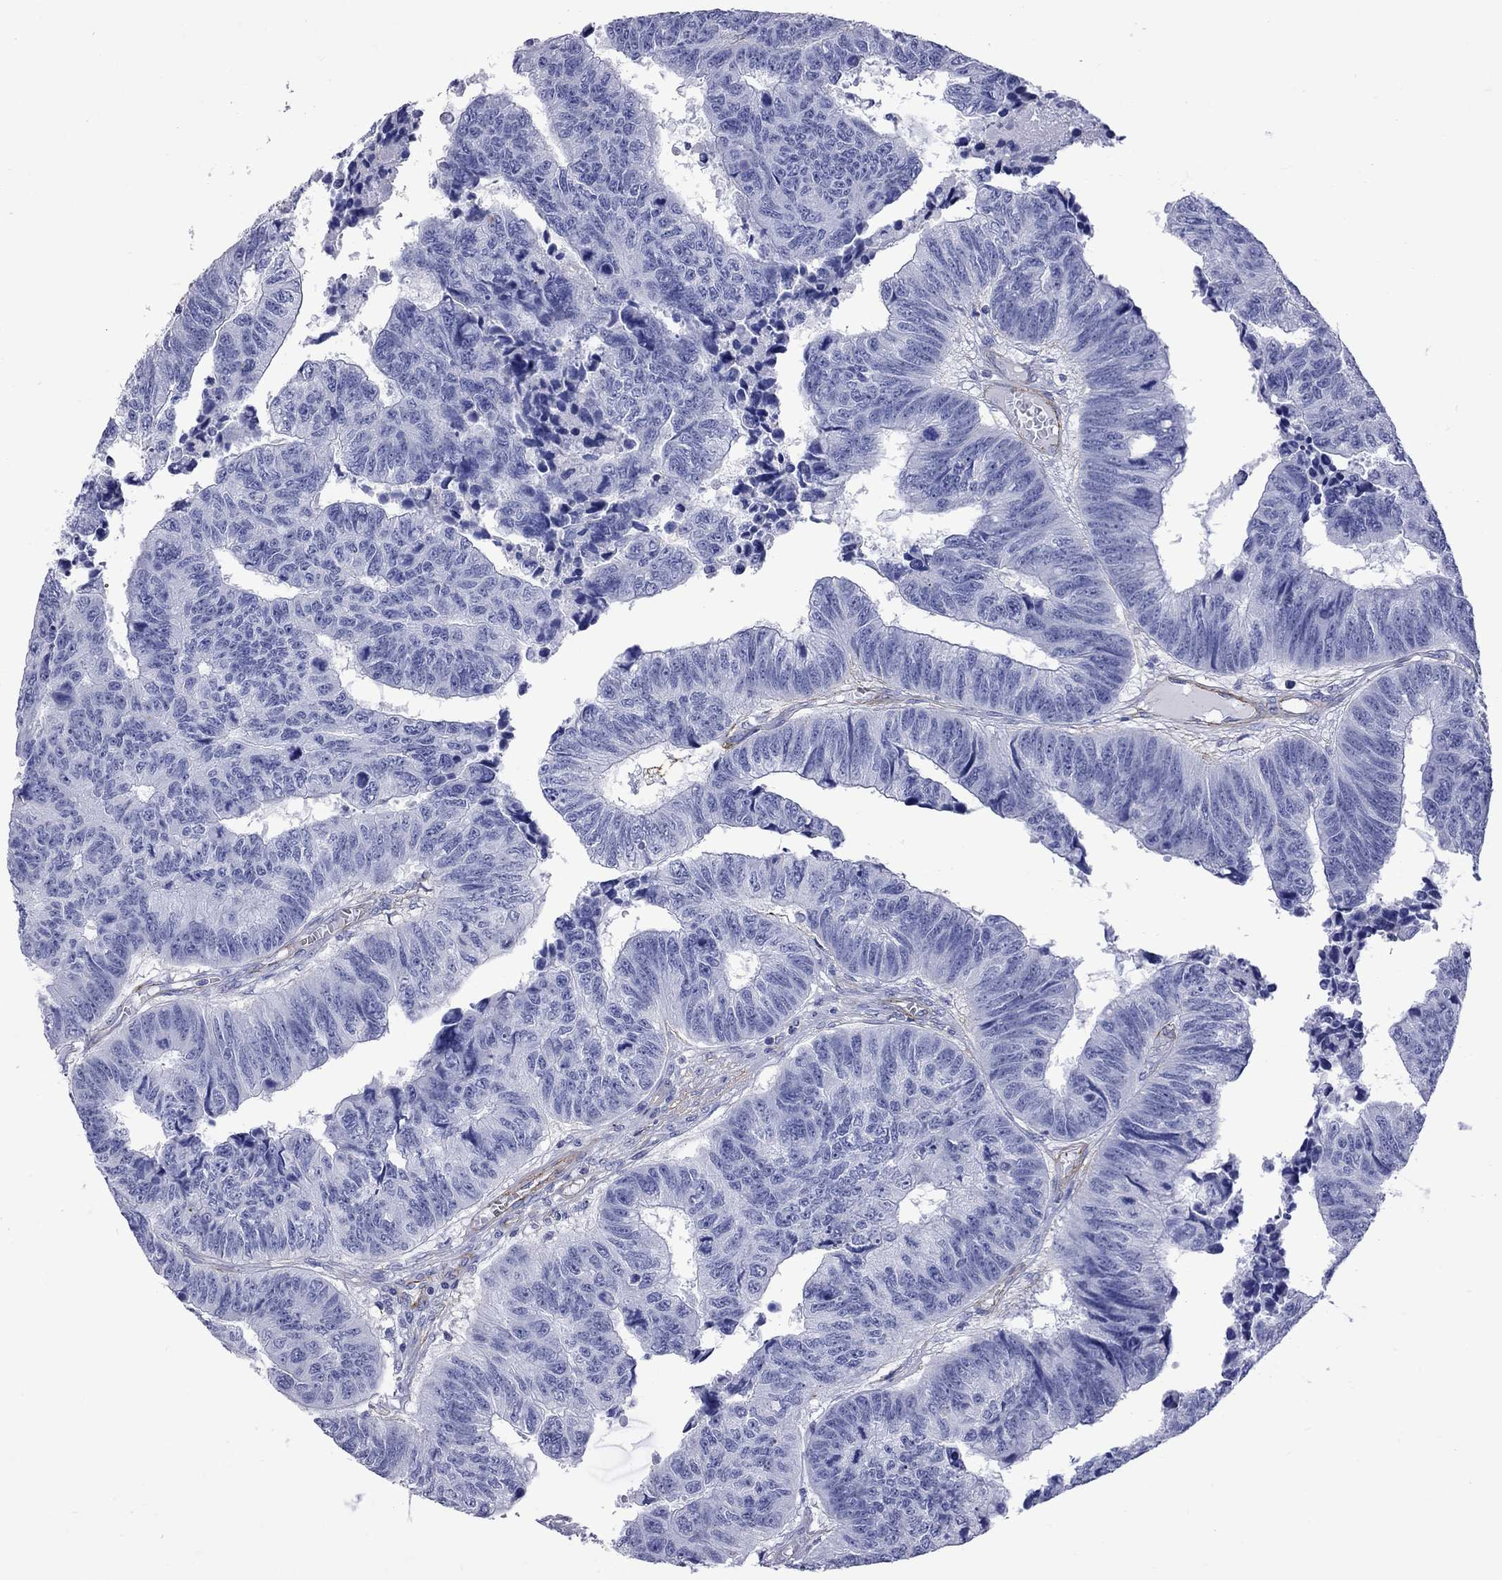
{"staining": {"intensity": "negative", "quantity": "none", "location": "none"}, "tissue": "colorectal cancer", "cell_type": "Tumor cells", "image_type": "cancer", "snomed": [{"axis": "morphology", "description": "Adenocarcinoma, NOS"}, {"axis": "topography", "description": "Rectum"}], "caption": "This photomicrograph is of colorectal cancer (adenocarcinoma) stained with IHC to label a protein in brown with the nuclei are counter-stained blue. There is no staining in tumor cells.", "gene": "S100A3", "patient": {"sex": "female", "age": 85}}